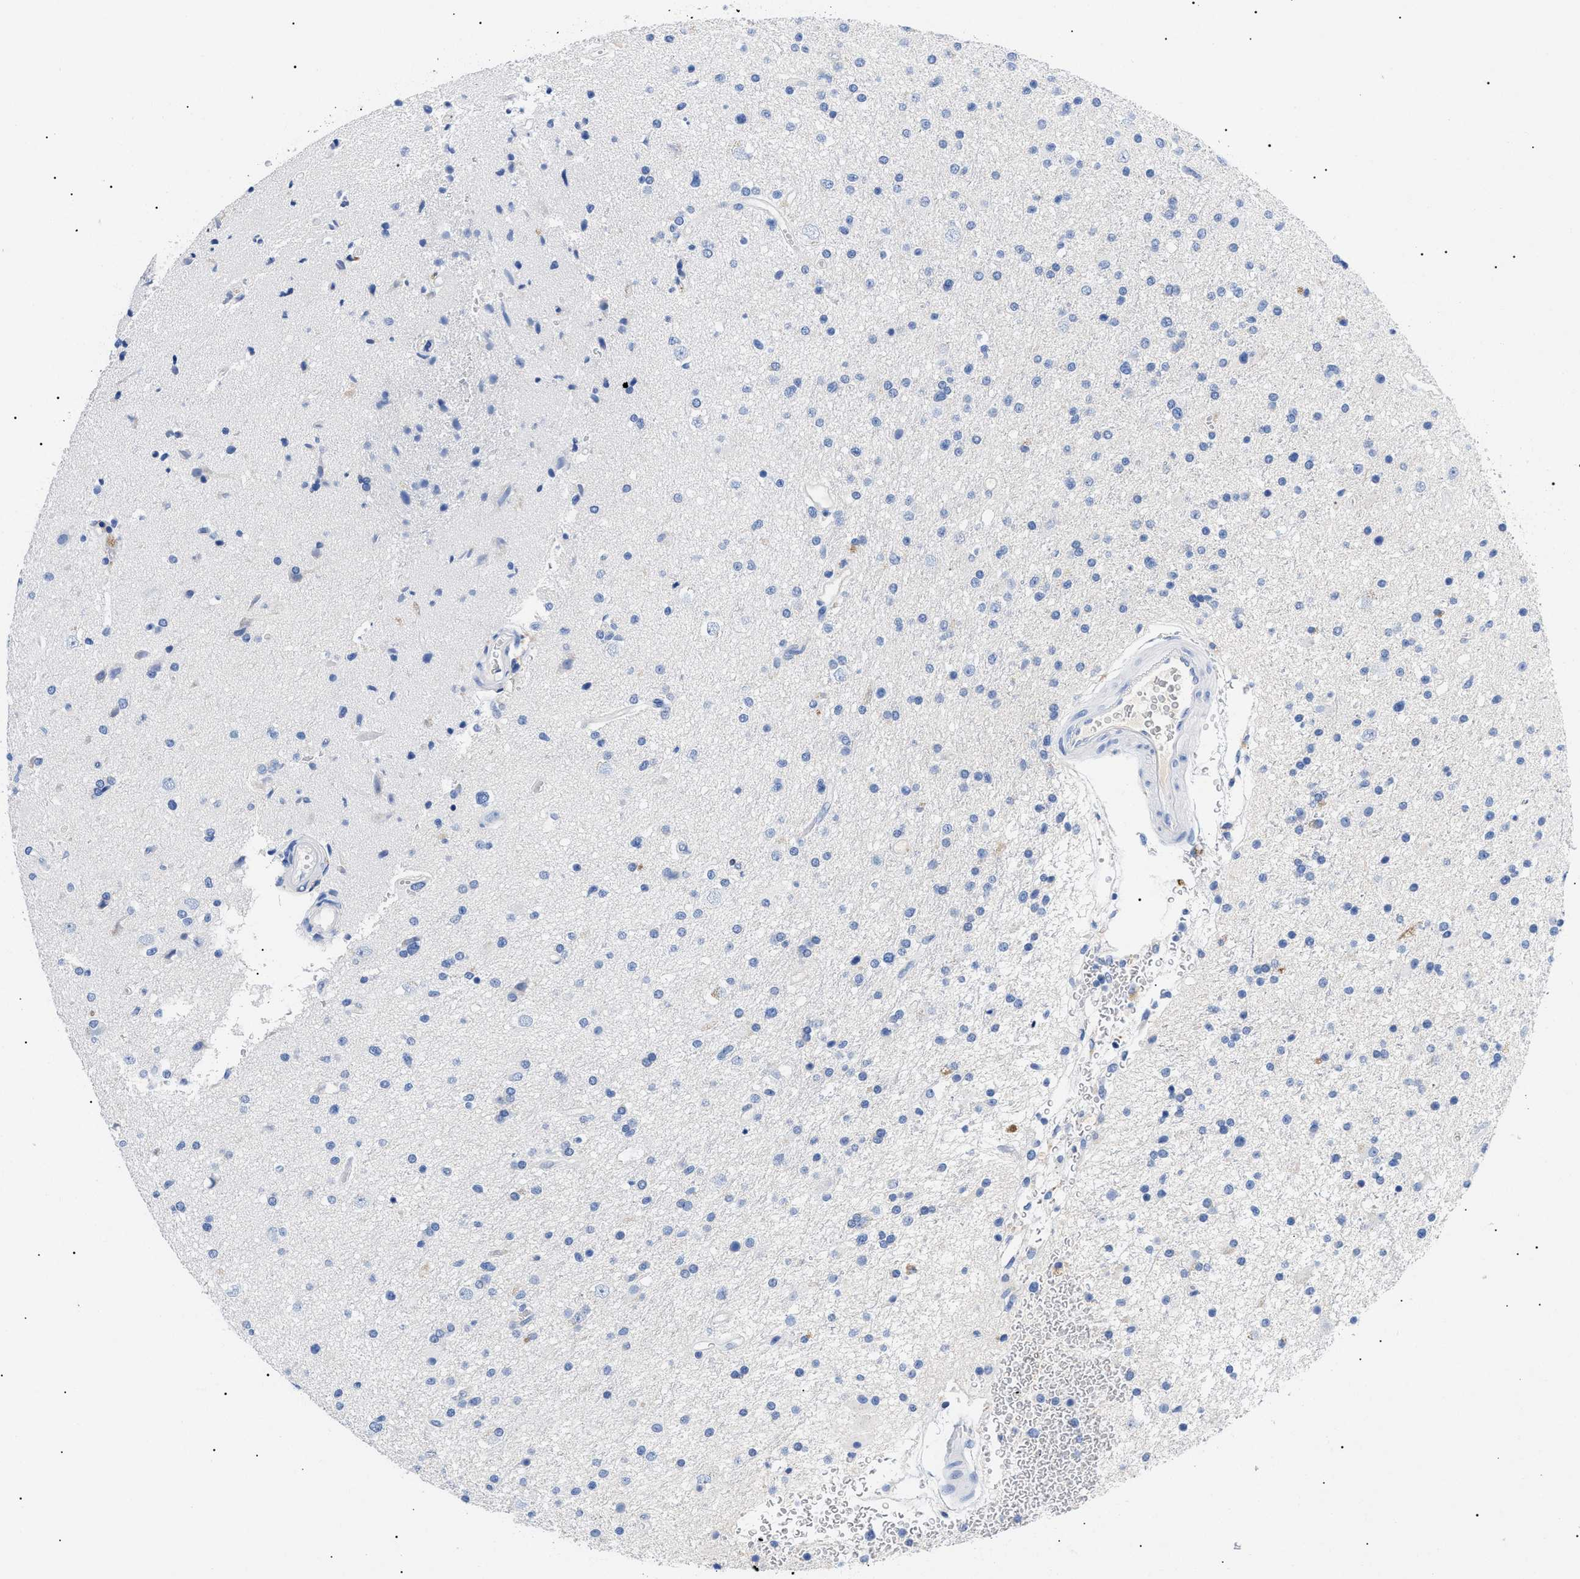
{"staining": {"intensity": "negative", "quantity": "none", "location": "none"}, "tissue": "glioma", "cell_type": "Tumor cells", "image_type": "cancer", "snomed": [{"axis": "morphology", "description": "Glioma, malignant, High grade"}, {"axis": "topography", "description": "Brain"}], "caption": "The immunohistochemistry (IHC) image has no significant expression in tumor cells of malignant high-grade glioma tissue.", "gene": "ACKR1", "patient": {"sex": "male", "age": 33}}